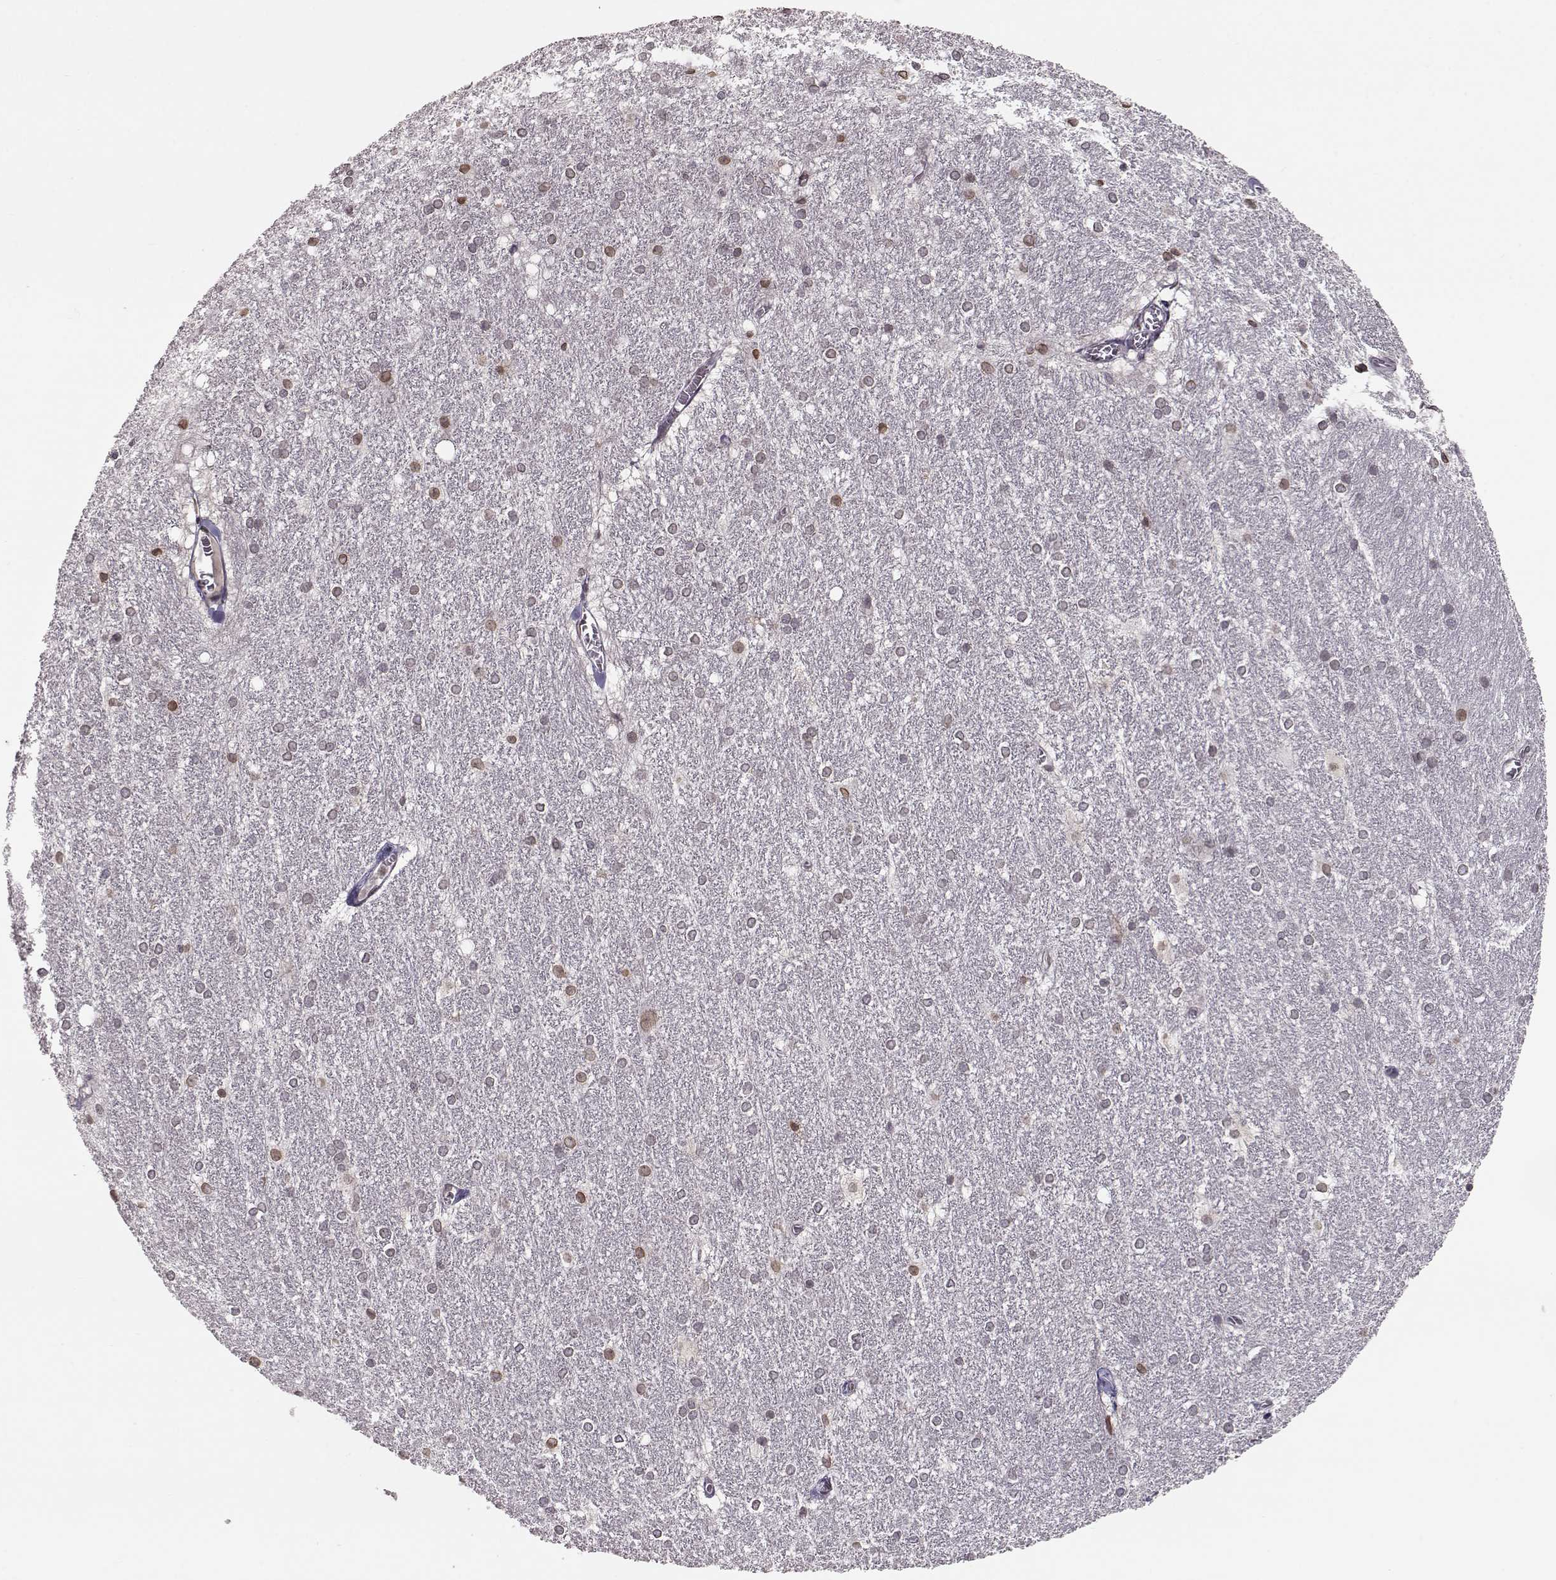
{"staining": {"intensity": "negative", "quantity": "none", "location": "none"}, "tissue": "hippocampus", "cell_type": "Glial cells", "image_type": "normal", "snomed": [{"axis": "morphology", "description": "Normal tissue, NOS"}, {"axis": "topography", "description": "Cerebral cortex"}, {"axis": "topography", "description": "Hippocampus"}], "caption": "Immunohistochemistry (IHC) of unremarkable hippocampus exhibits no expression in glial cells.", "gene": "NUP37", "patient": {"sex": "female", "age": 19}}